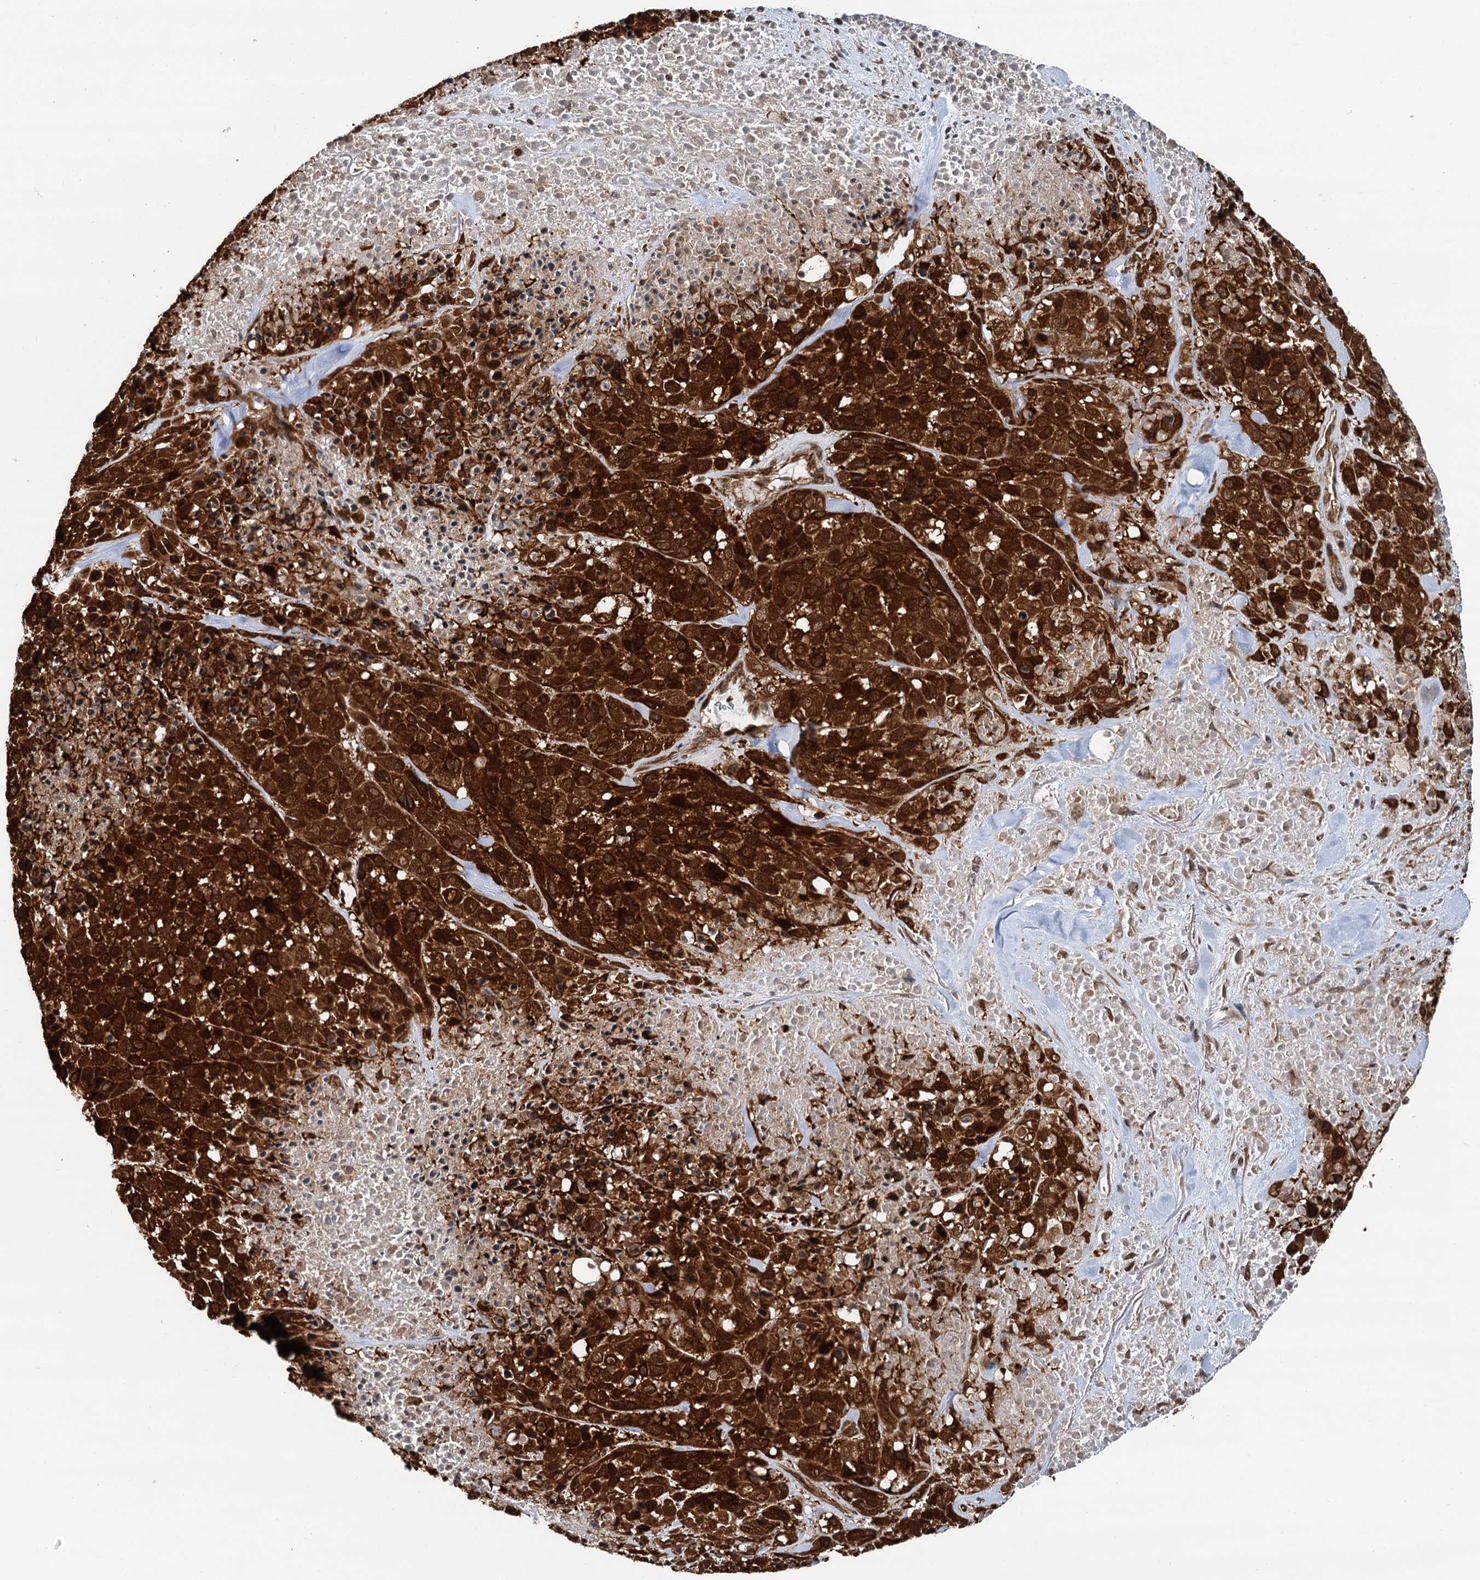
{"staining": {"intensity": "strong", "quantity": ">75%", "location": "cytoplasmic/membranous,nuclear"}, "tissue": "melanoma", "cell_type": "Tumor cells", "image_type": "cancer", "snomed": [{"axis": "morphology", "description": "Malignant melanoma, Metastatic site"}, {"axis": "topography", "description": "Skin"}], "caption": "Melanoma stained with DAB (3,3'-diaminobenzidine) IHC demonstrates high levels of strong cytoplasmic/membranous and nuclear expression in about >75% of tumor cells. (Brightfield microscopy of DAB IHC at high magnification).", "gene": "STUB1", "patient": {"sex": "female", "age": 81}}